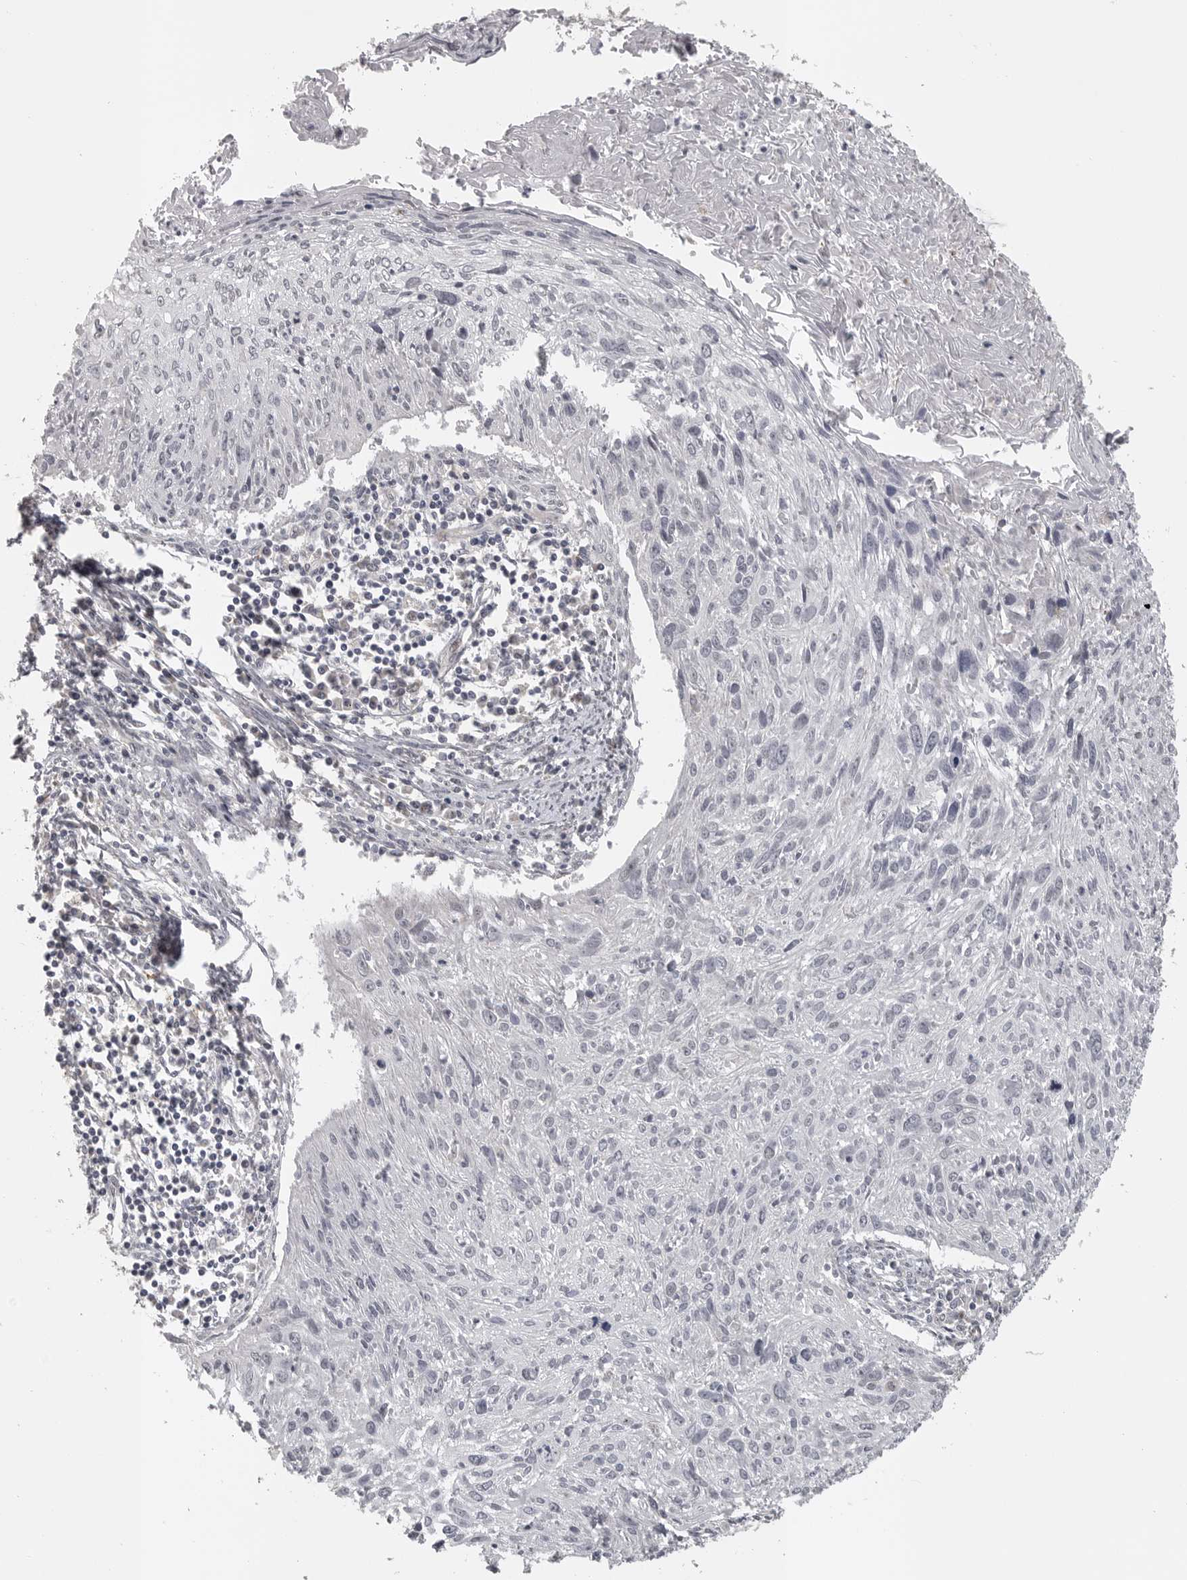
{"staining": {"intensity": "negative", "quantity": "none", "location": "none"}, "tissue": "cervical cancer", "cell_type": "Tumor cells", "image_type": "cancer", "snomed": [{"axis": "morphology", "description": "Squamous cell carcinoma, NOS"}, {"axis": "topography", "description": "Cervix"}], "caption": "This photomicrograph is of cervical squamous cell carcinoma stained with immunohistochemistry (IHC) to label a protein in brown with the nuclei are counter-stained blue. There is no expression in tumor cells.", "gene": "POLE2", "patient": {"sex": "female", "age": 51}}